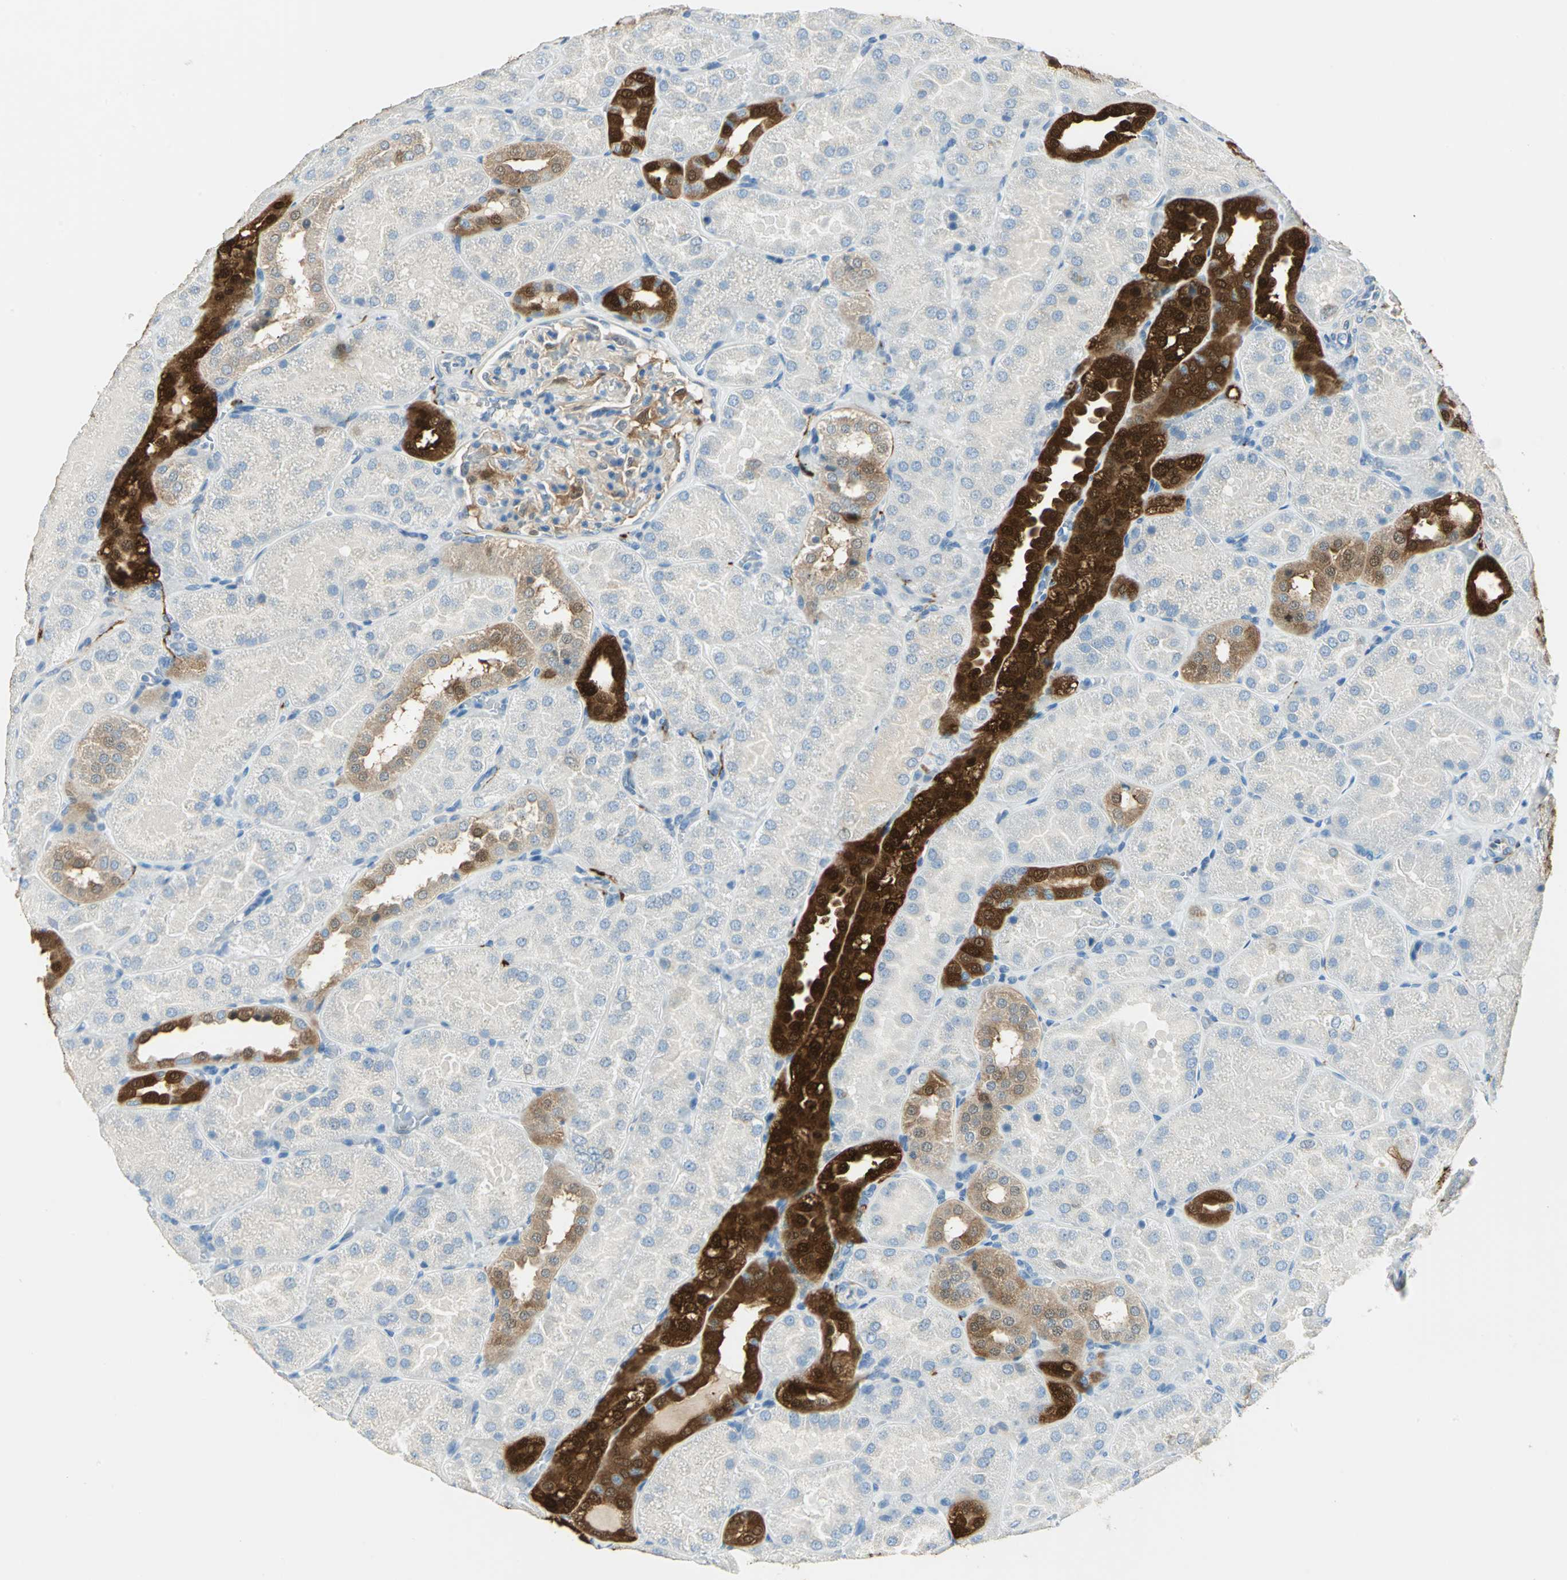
{"staining": {"intensity": "moderate", "quantity": "<25%", "location": "cytoplasmic/membranous"}, "tissue": "kidney", "cell_type": "Cells in glomeruli", "image_type": "normal", "snomed": [{"axis": "morphology", "description": "Normal tissue, NOS"}, {"axis": "topography", "description": "Kidney"}], "caption": "Unremarkable kidney exhibits moderate cytoplasmic/membranous staining in about <25% of cells in glomeruli.", "gene": "UCHL1", "patient": {"sex": "male", "age": 28}}